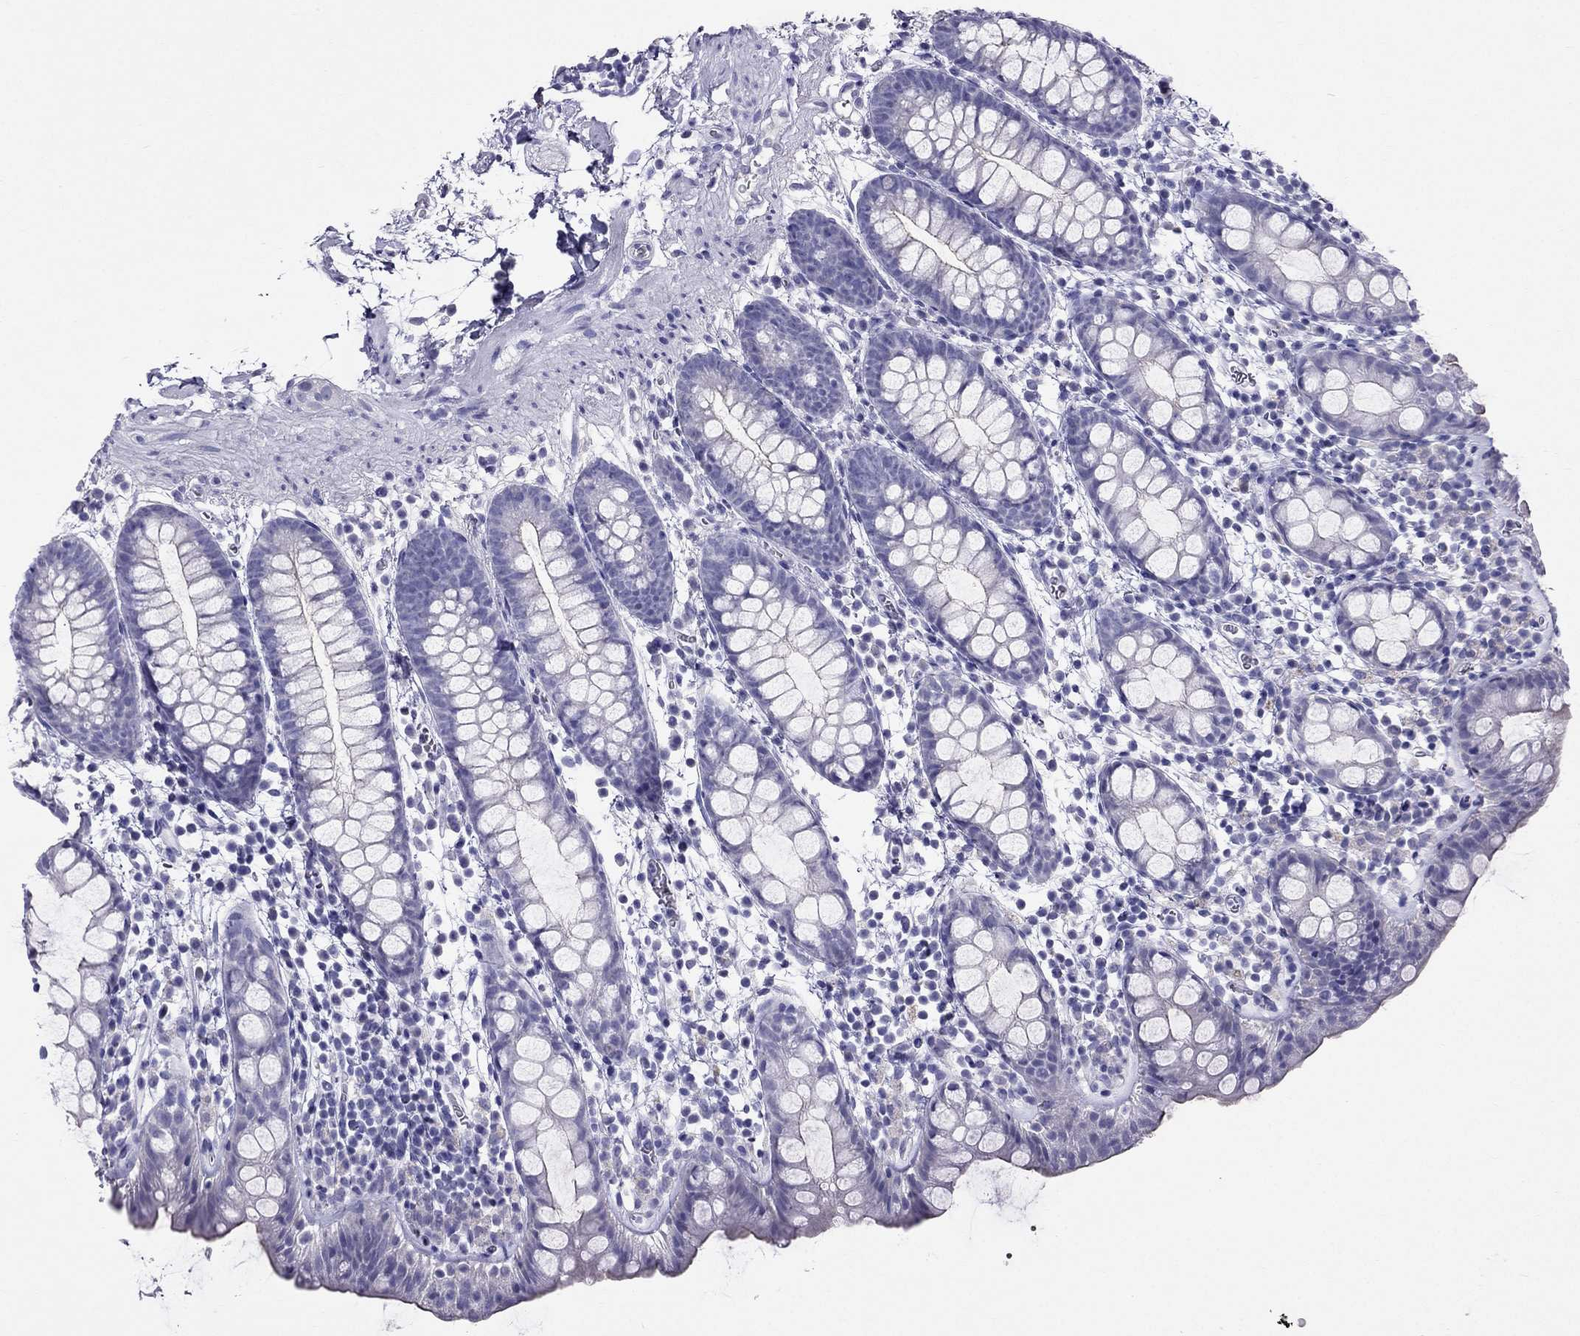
{"staining": {"intensity": "negative", "quantity": "none", "location": "none"}, "tissue": "rectum", "cell_type": "Glandular cells", "image_type": "normal", "snomed": [{"axis": "morphology", "description": "Normal tissue, NOS"}, {"axis": "topography", "description": "Rectum"}], "caption": "Immunohistochemistry image of unremarkable rectum: human rectum stained with DAB reveals no significant protein expression in glandular cells.", "gene": "ZNF541", "patient": {"sex": "male", "age": 57}}